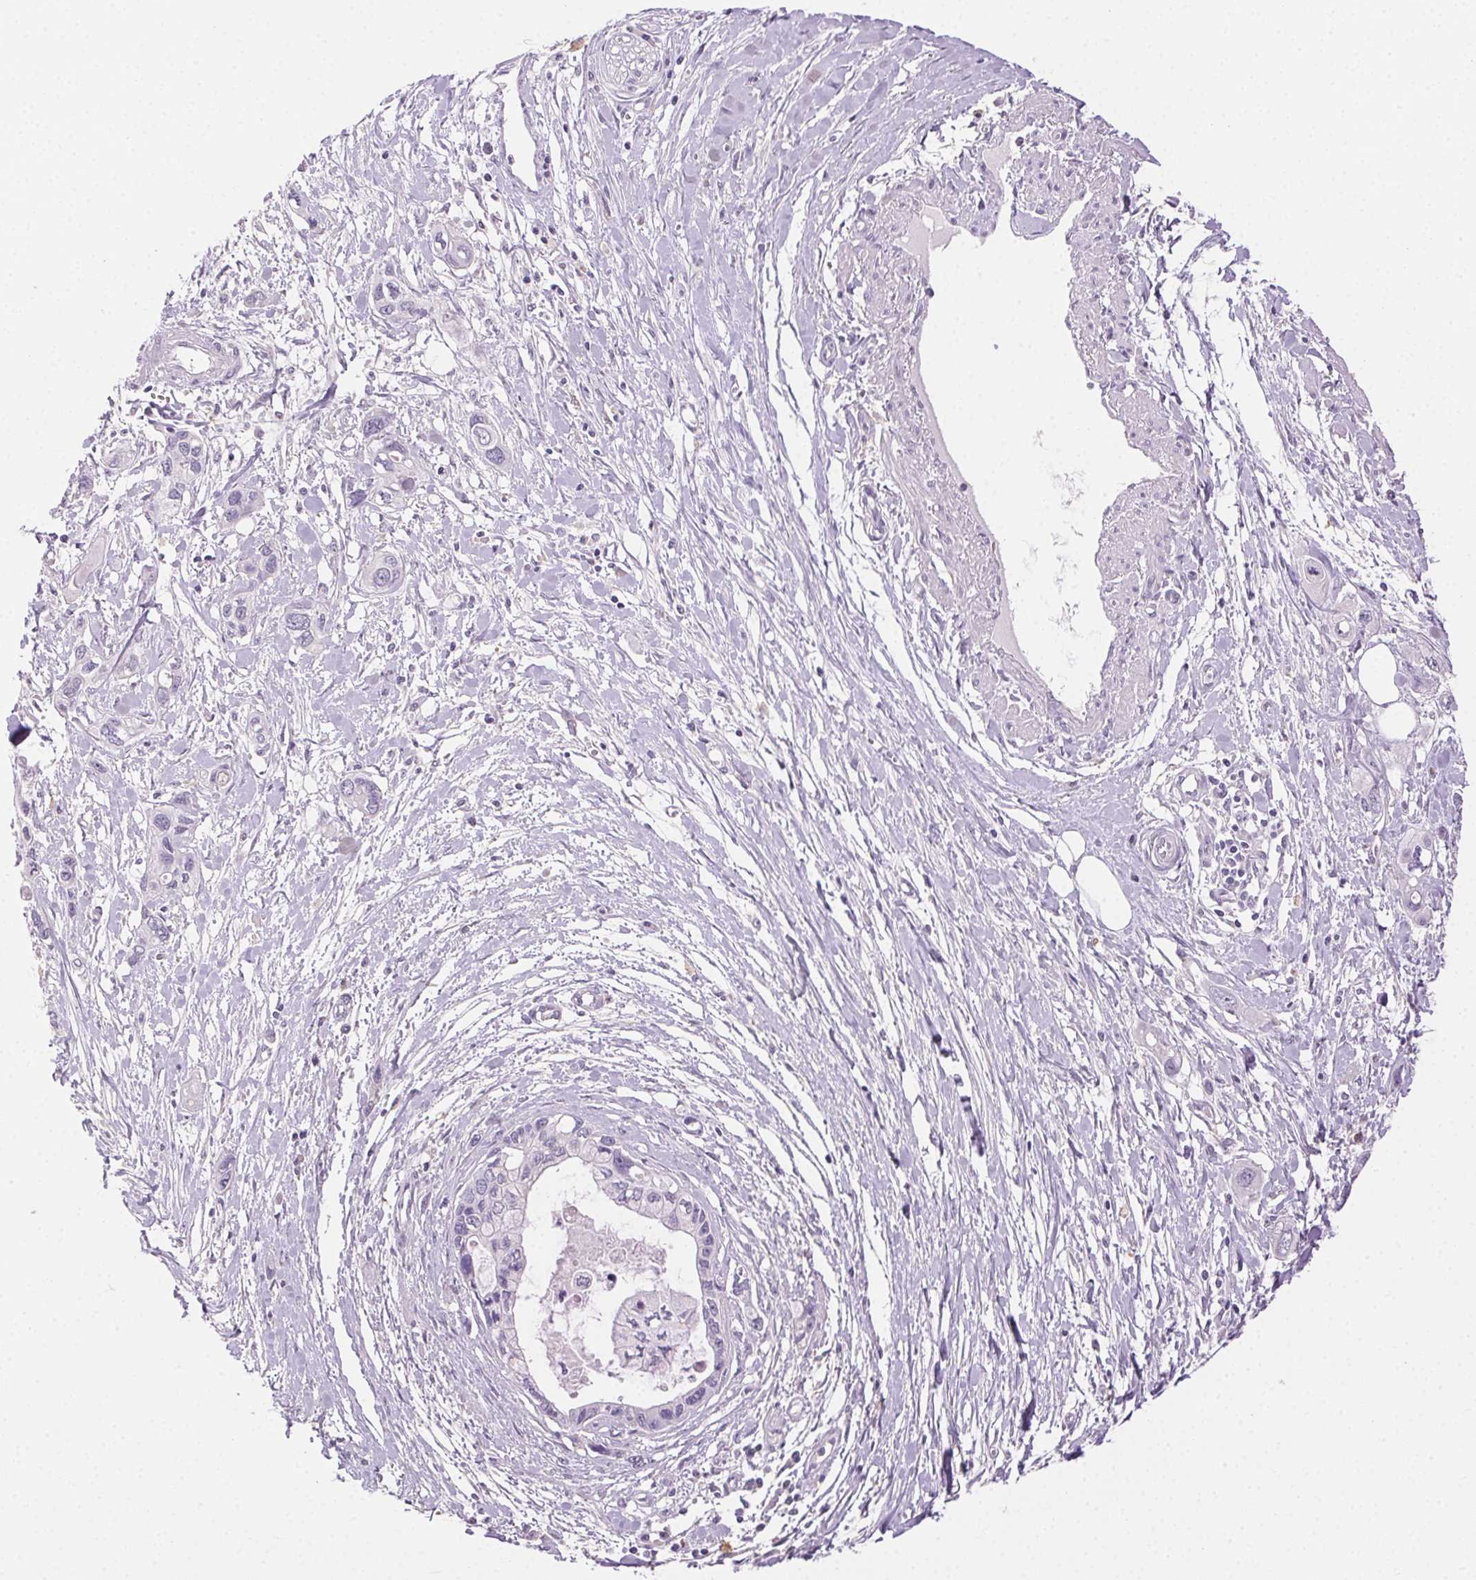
{"staining": {"intensity": "negative", "quantity": "none", "location": "none"}, "tissue": "pancreatic cancer", "cell_type": "Tumor cells", "image_type": "cancer", "snomed": [{"axis": "morphology", "description": "Adenocarcinoma, NOS"}, {"axis": "topography", "description": "Pancreas"}], "caption": "Immunohistochemistry (IHC) photomicrograph of human pancreatic adenocarcinoma stained for a protein (brown), which exhibits no positivity in tumor cells.", "gene": "AKAP5", "patient": {"sex": "male", "age": 60}}